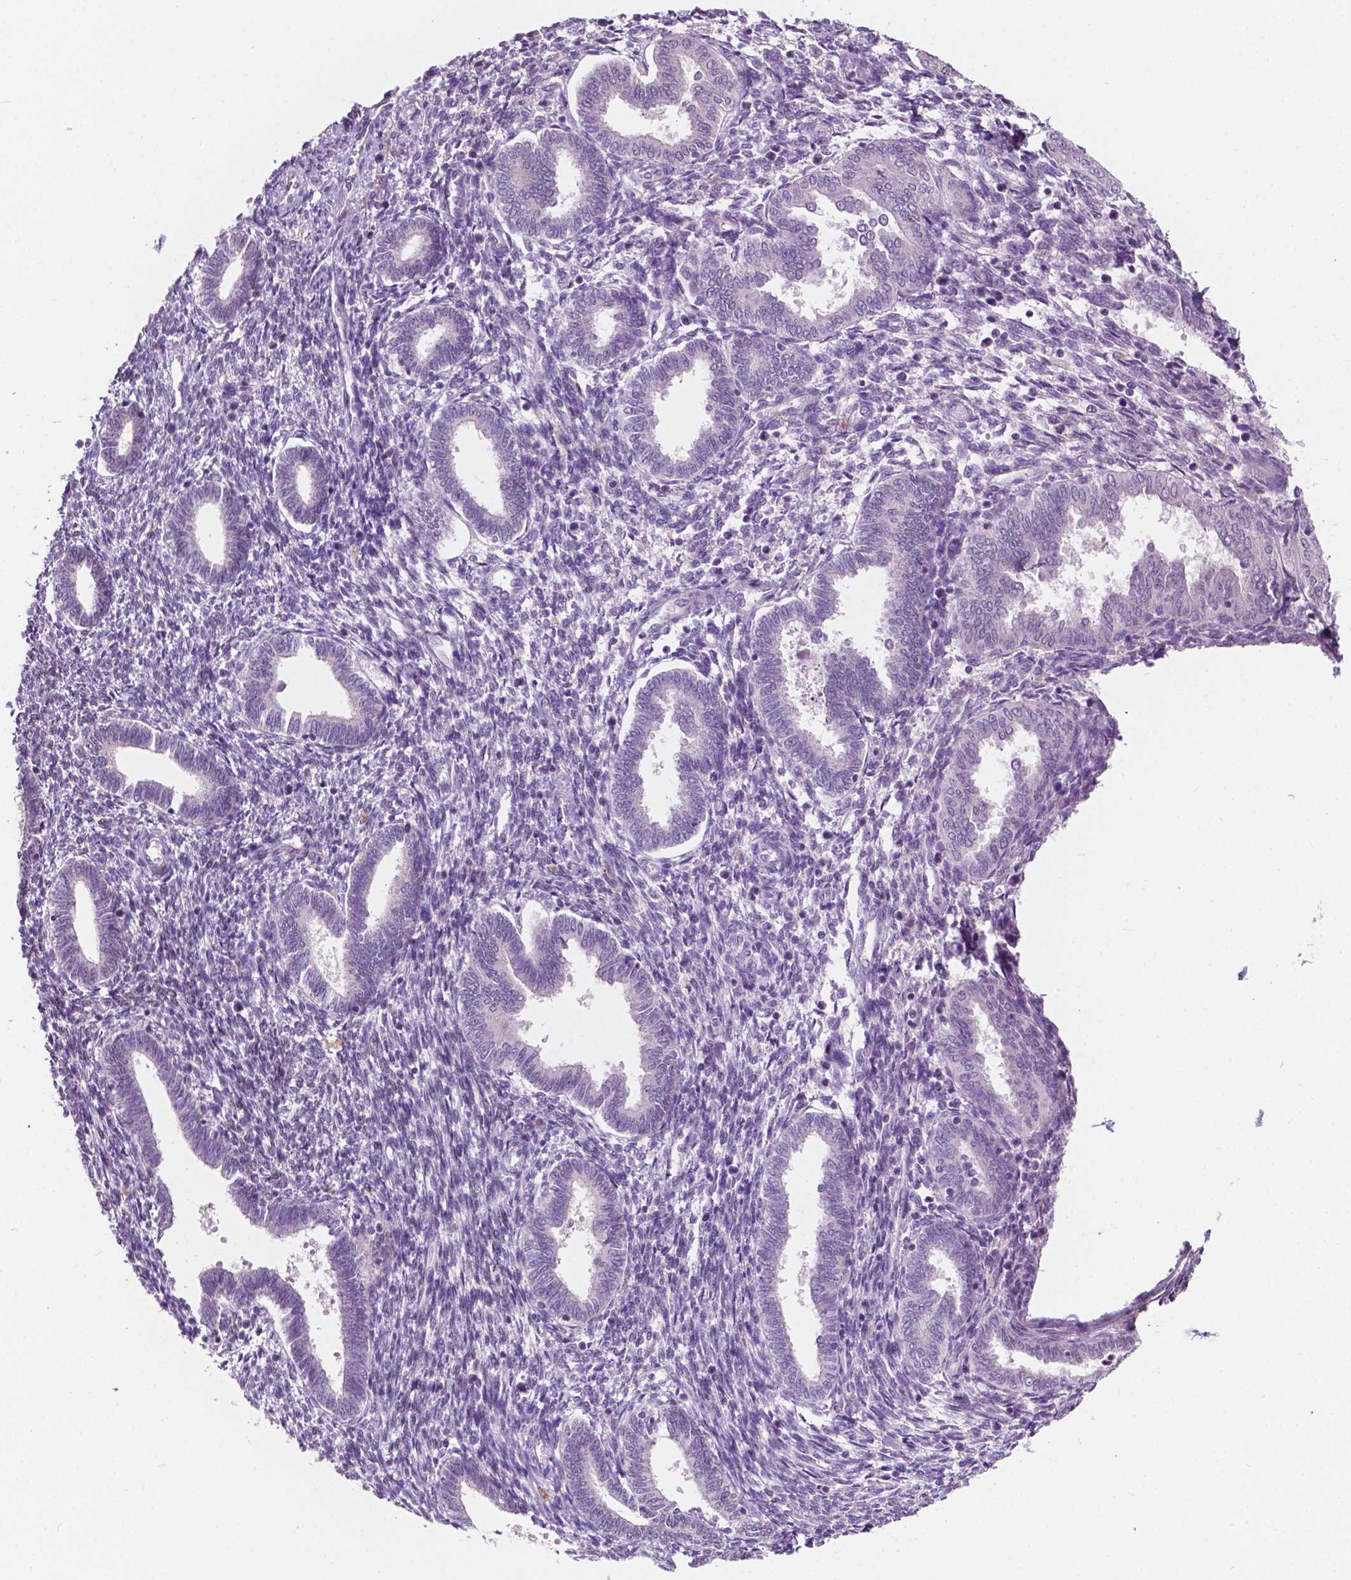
{"staining": {"intensity": "negative", "quantity": "none", "location": "none"}, "tissue": "endometrium", "cell_type": "Cells in endometrial stroma", "image_type": "normal", "snomed": [{"axis": "morphology", "description": "Normal tissue, NOS"}, {"axis": "topography", "description": "Endometrium"}], "caption": "This is an IHC photomicrograph of normal human endometrium. There is no staining in cells in endometrial stroma.", "gene": "TM6SF2", "patient": {"sex": "female", "age": 42}}